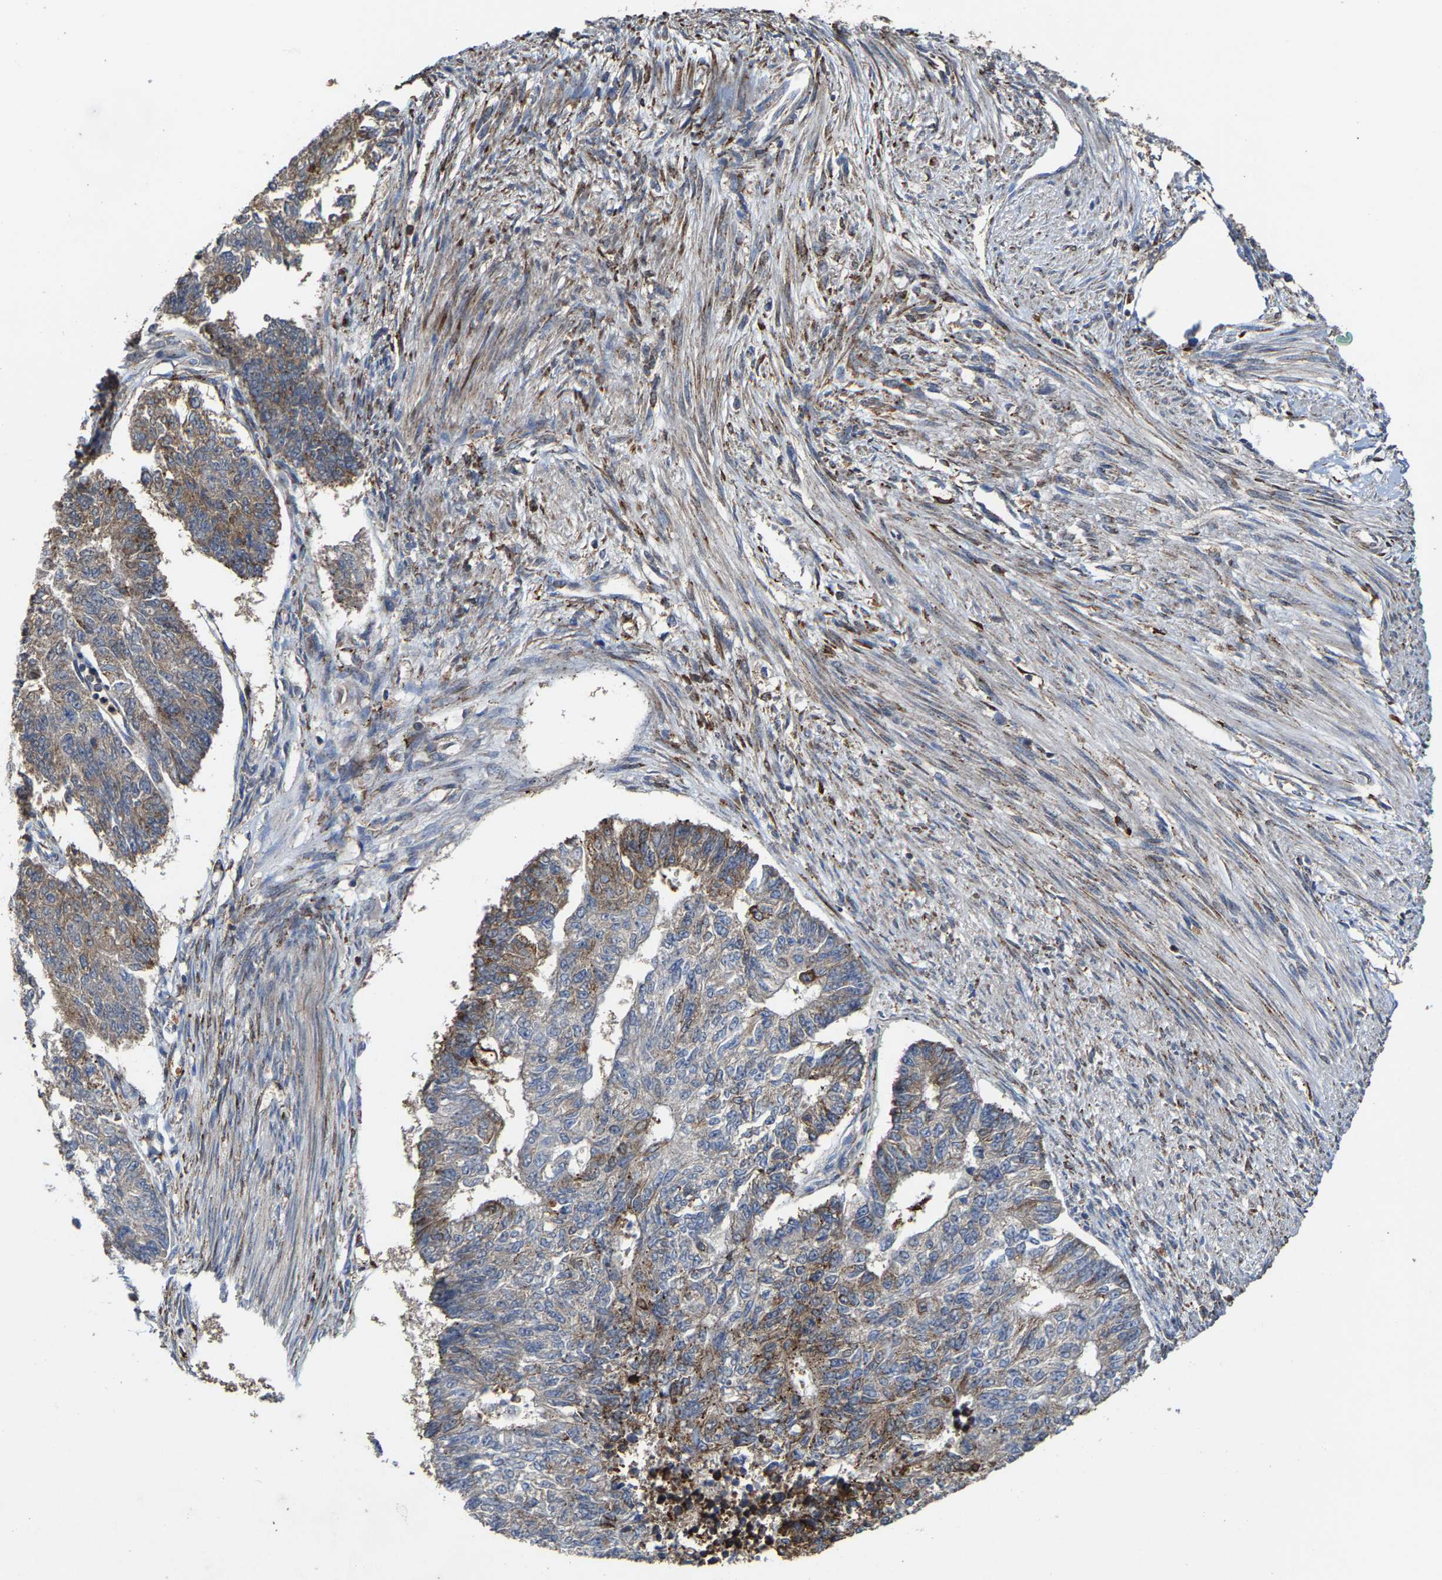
{"staining": {"intensity": "weak", "quantity": "<25%", "location": "cytoplasmic/membranous"}, "tissue": "endometrial cancer", "cell_type": "Tumor cells", "image_type": "cancer", "snomed": [{"axis": "morphology", "description": "Adenocarcinoma, NOS"}, {"axis": "topography", "description": "Endometrium"}], "caption": "Immunohistochemical staining of endometrial cancer shows no significant positivity in tumor cells. Nuclei are stained in blue.", "gene": "FGD3", "patient": {"sex": "female", "age": 32}}